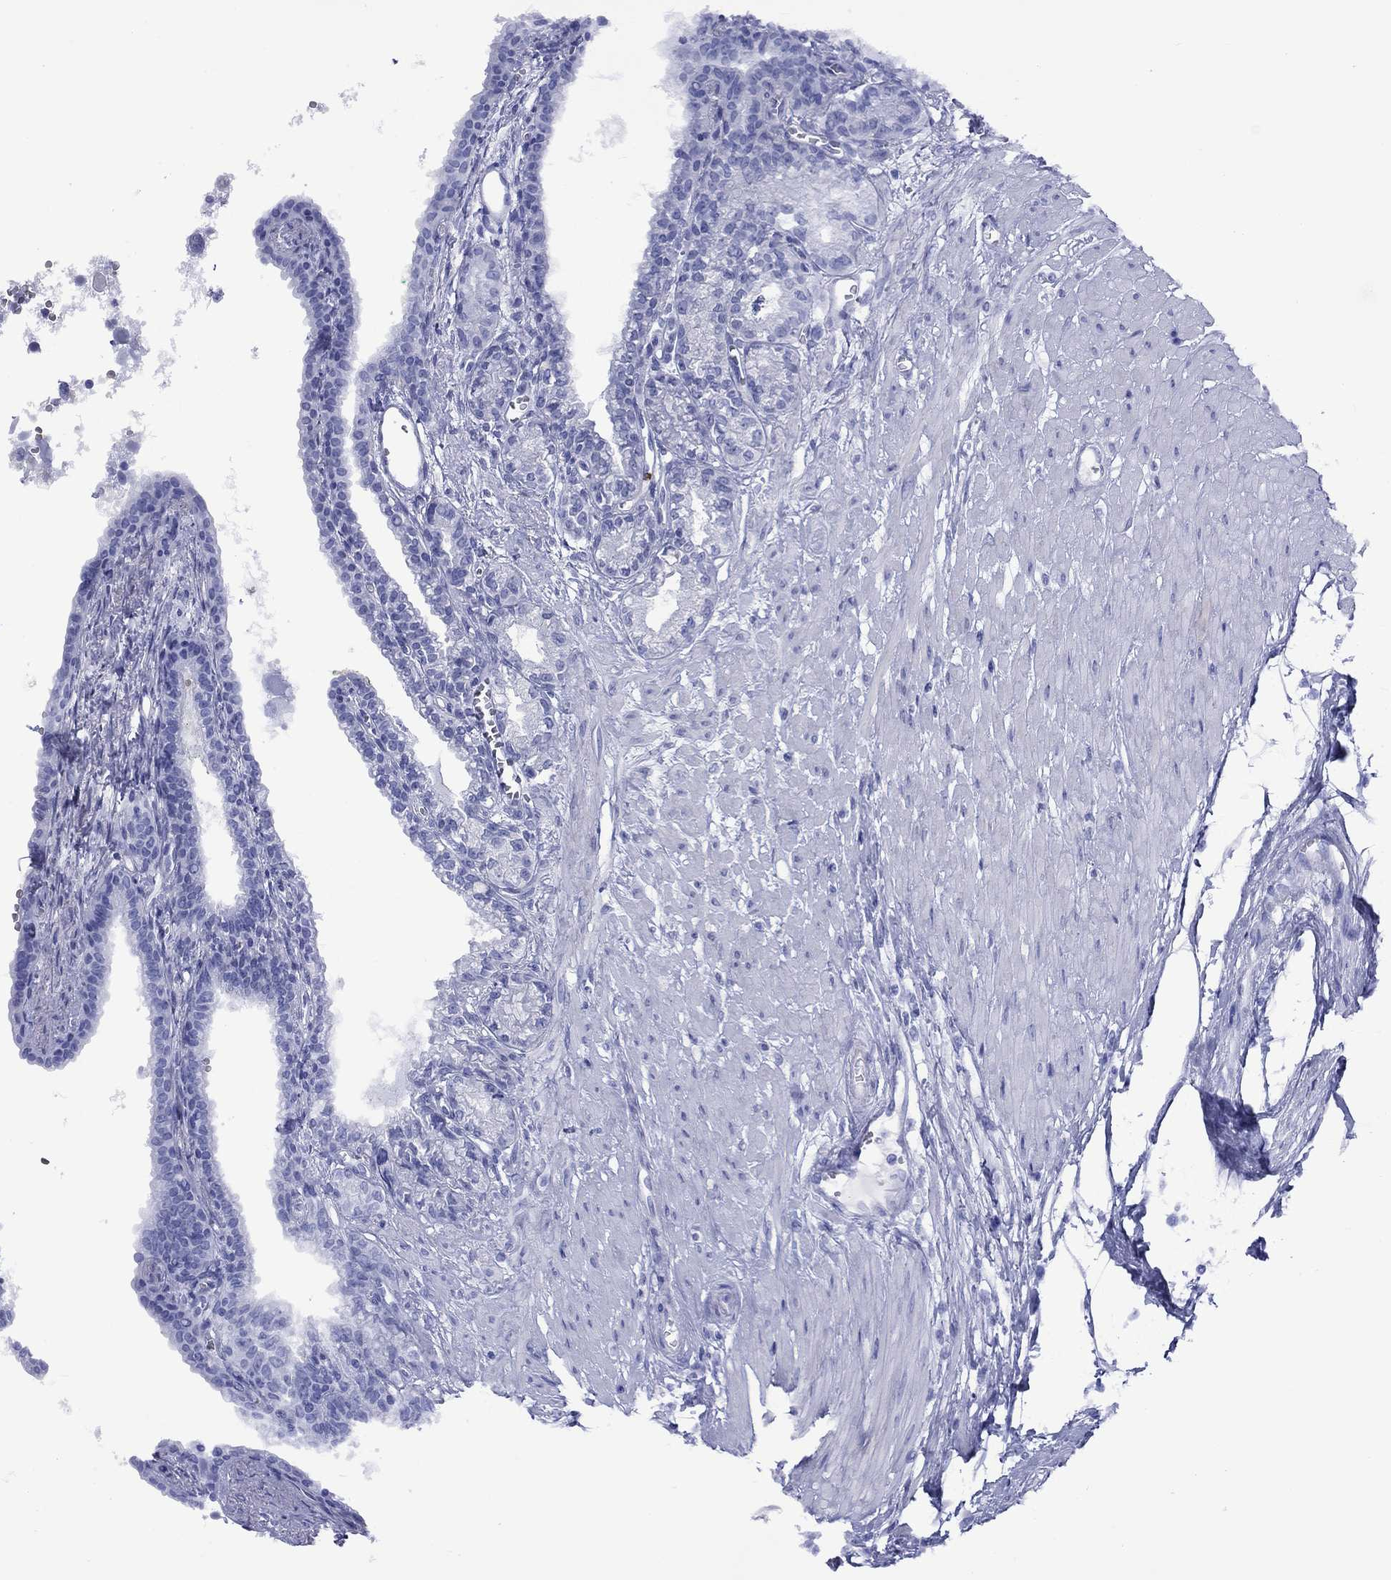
{"staining": {"intensity": "negative", "quantity": "none", "location": "none"}, "tissue": "seminal vesicle", "cell_type": "Glandular cells", "image_type": "normal", "snomed": [{"axis": "morphology", "description": "Normal tissue, NOS"}, {"axis": "morphology", "description": "Urothelial carcinoma, NOS"}, {"axis": "topography", "description": "Urinary bladder"}, {"axis": "topography", "description": "Seminal veicle"}], "caption": "The histopathology image shows no staining of glandular cells in unremarkable seminal vesicle.", "gene": "ROM1", "patient": {"sex": "male", "age": 76}}